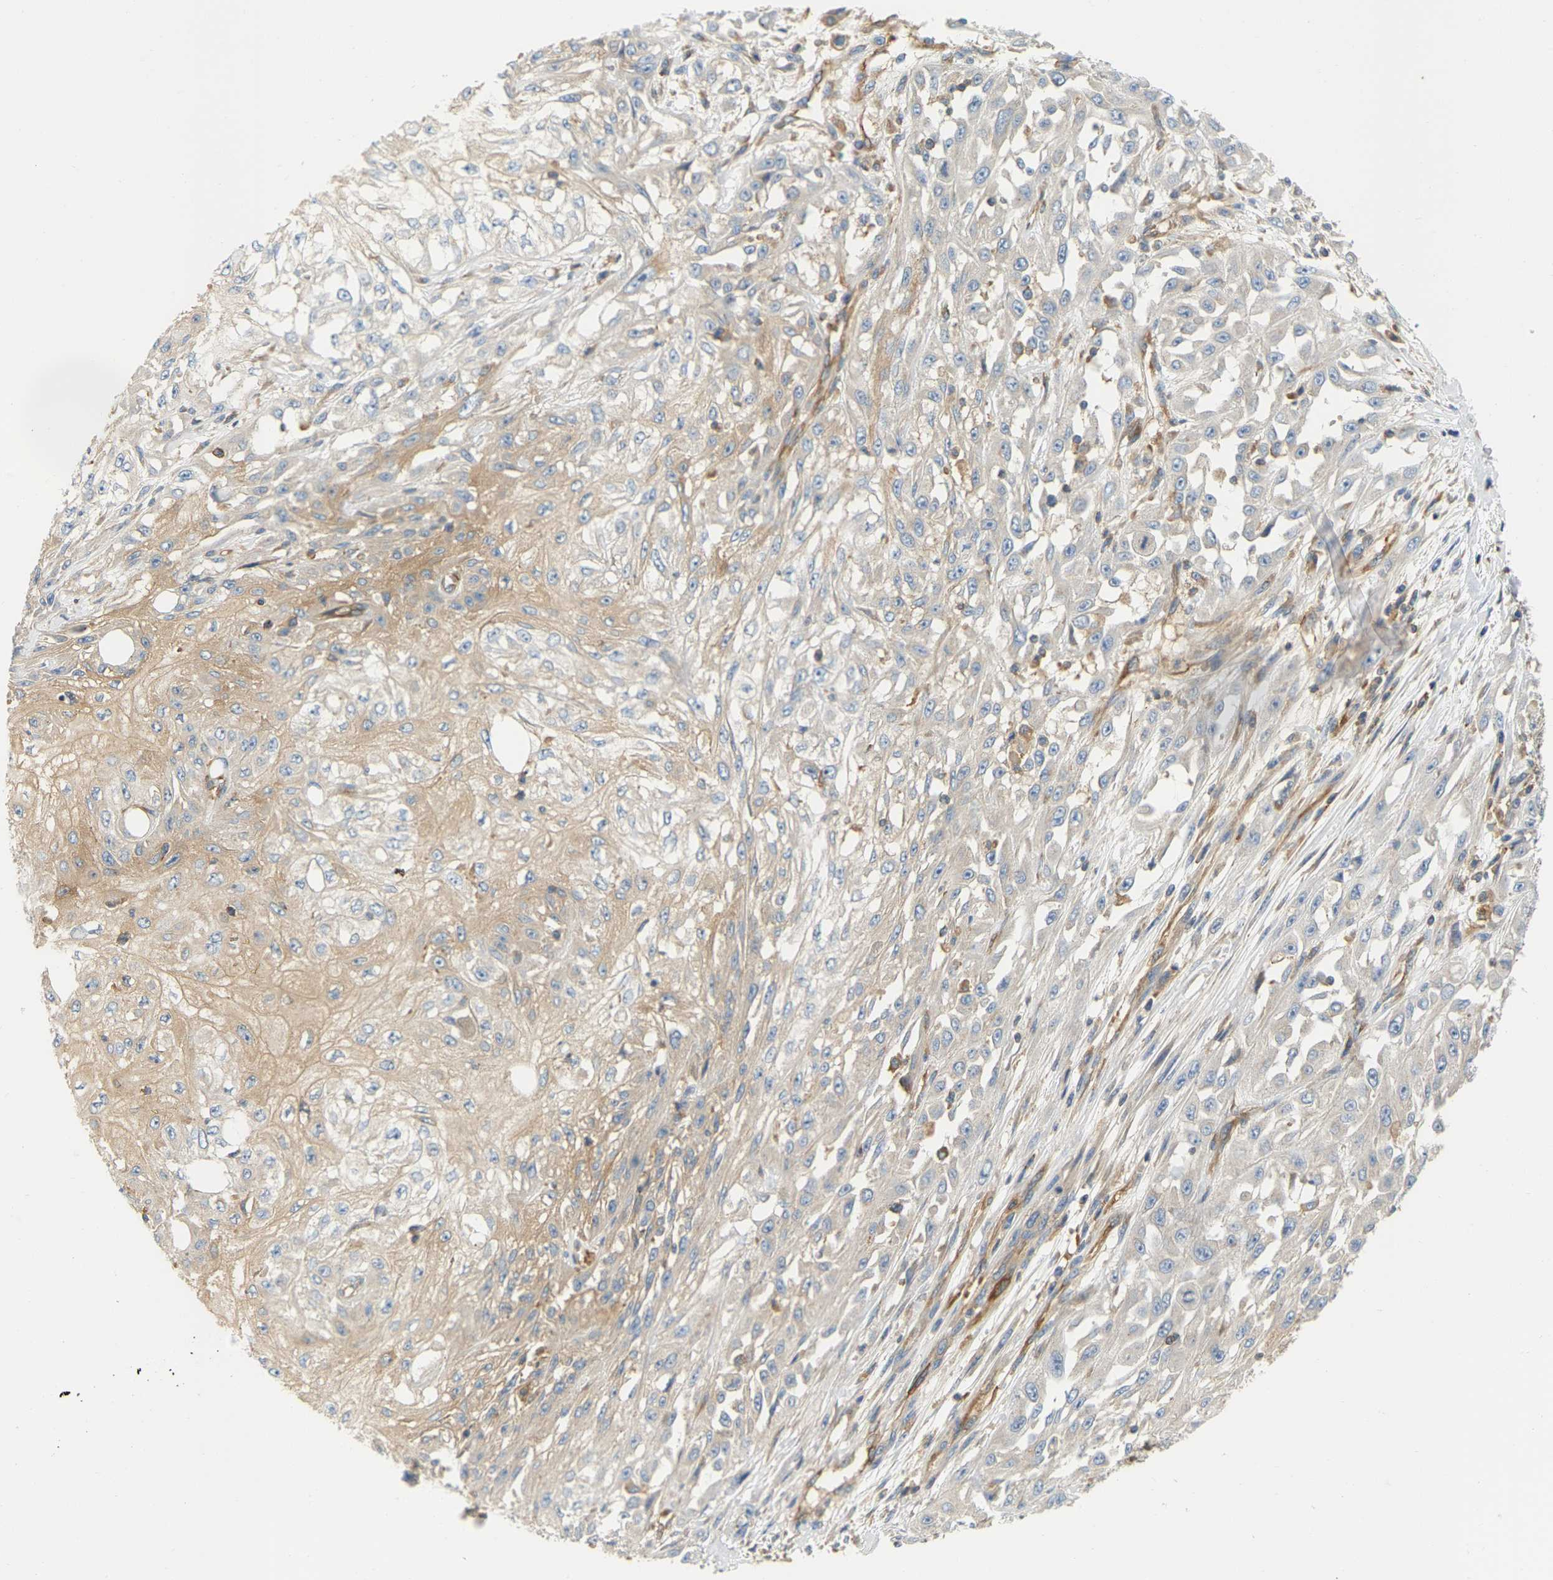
{"staining": {"intensity": "weak", "quantity": "<25%", "location": "cytoplasmic/membranous"}, "tissue": "skin cancer", "cell_type": "Tumor cells", "image_type": "cancer", "snomed": [{"axis": "morphology", "description": "Squamous cell carcinoma, NOS"}, {"axis": "morphology", "description": "Squamous cell carcinoma, metastatic, NOS"}, {"axis": "topography", "description": "Skin"}, {"axis": "topography", "description": "Lymph node"}], "caption": "Squamous cell carcinoma (skin) stained for a protein using immunohistochemistry reveals no positivity tumor cells.", "gene": "AKAP13", "patient": {"sex": "male", "age": 75}}